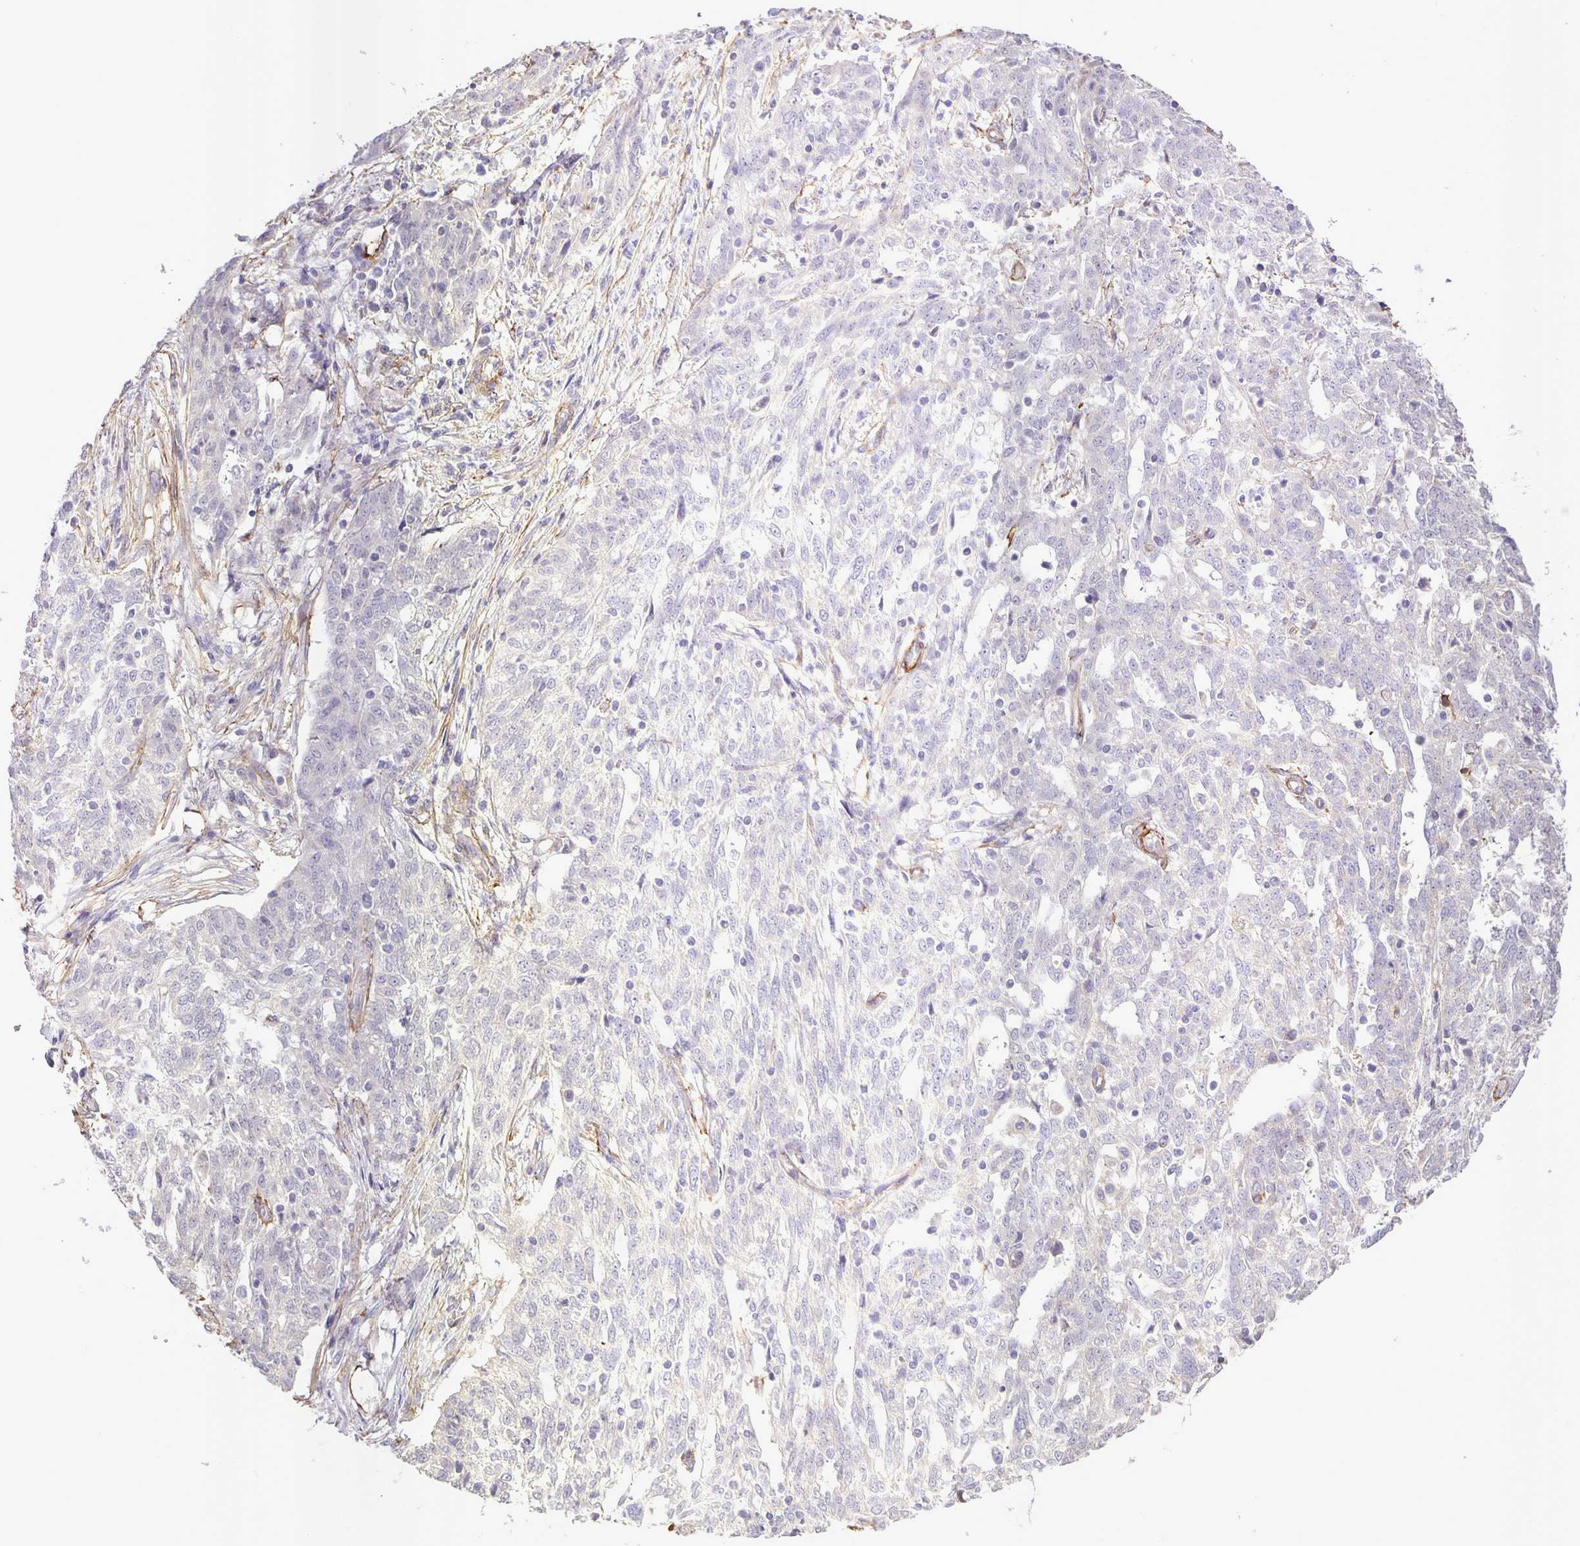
{"staining": {"intensity": "negative", "quantity": "none", "location": "none"}, "tissue": "ovarian cancer", "cell_type": "Tumor cells", "image_type": "cancer", "snomed": [{"axis": "morphology", "description": "Cystadenocarcinoma, serous, NOS"}, {"axis": "topography", "description": "Ovary"}], "caption": "The micrograph displays no staining of tumor cells in ovarian serous cystadenocarcinoma.", "gene": "SRCIN1", "patient": {"sex": "female", "age": 67}}